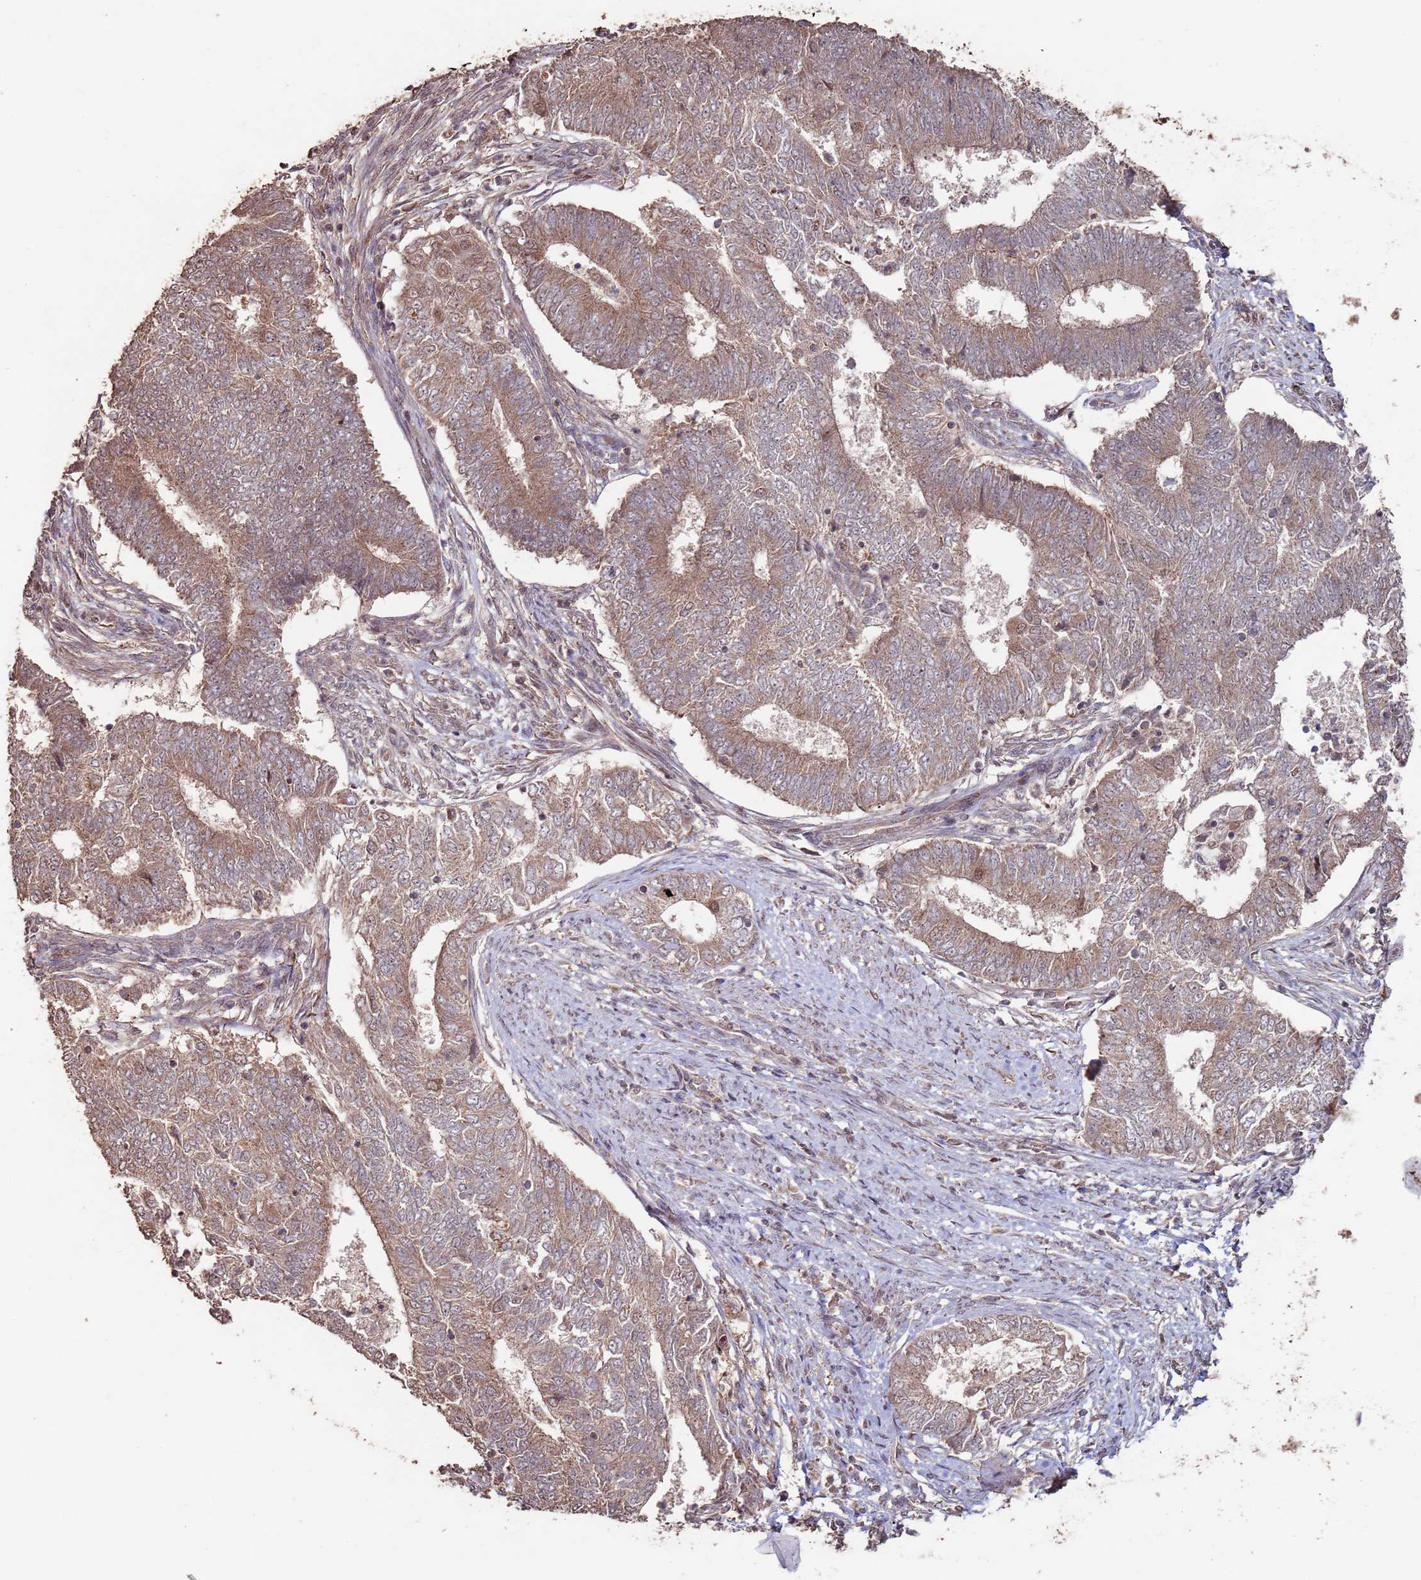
{"staining": {"intensity": "moderate", "quantity": ">75%", "location": "cytoplasmic/membranous"}, "tissue": "endometrial cancer", "cell_type": "Tumor cells", "image_type": "cancer", "snomed": [{"axis": "morphology", "description": "Adenocarcinoma, NOS"}, {"axis": "topography", "description": "Endometrium"}], "caption": "Tumor cells display medium levels of moderate cytoplasmic/membranous expression in about >75% of cells in human adenocarcinoma (endometrial).", "gene": "PRR7", "patient": {"sex": "female", "age": 62}}